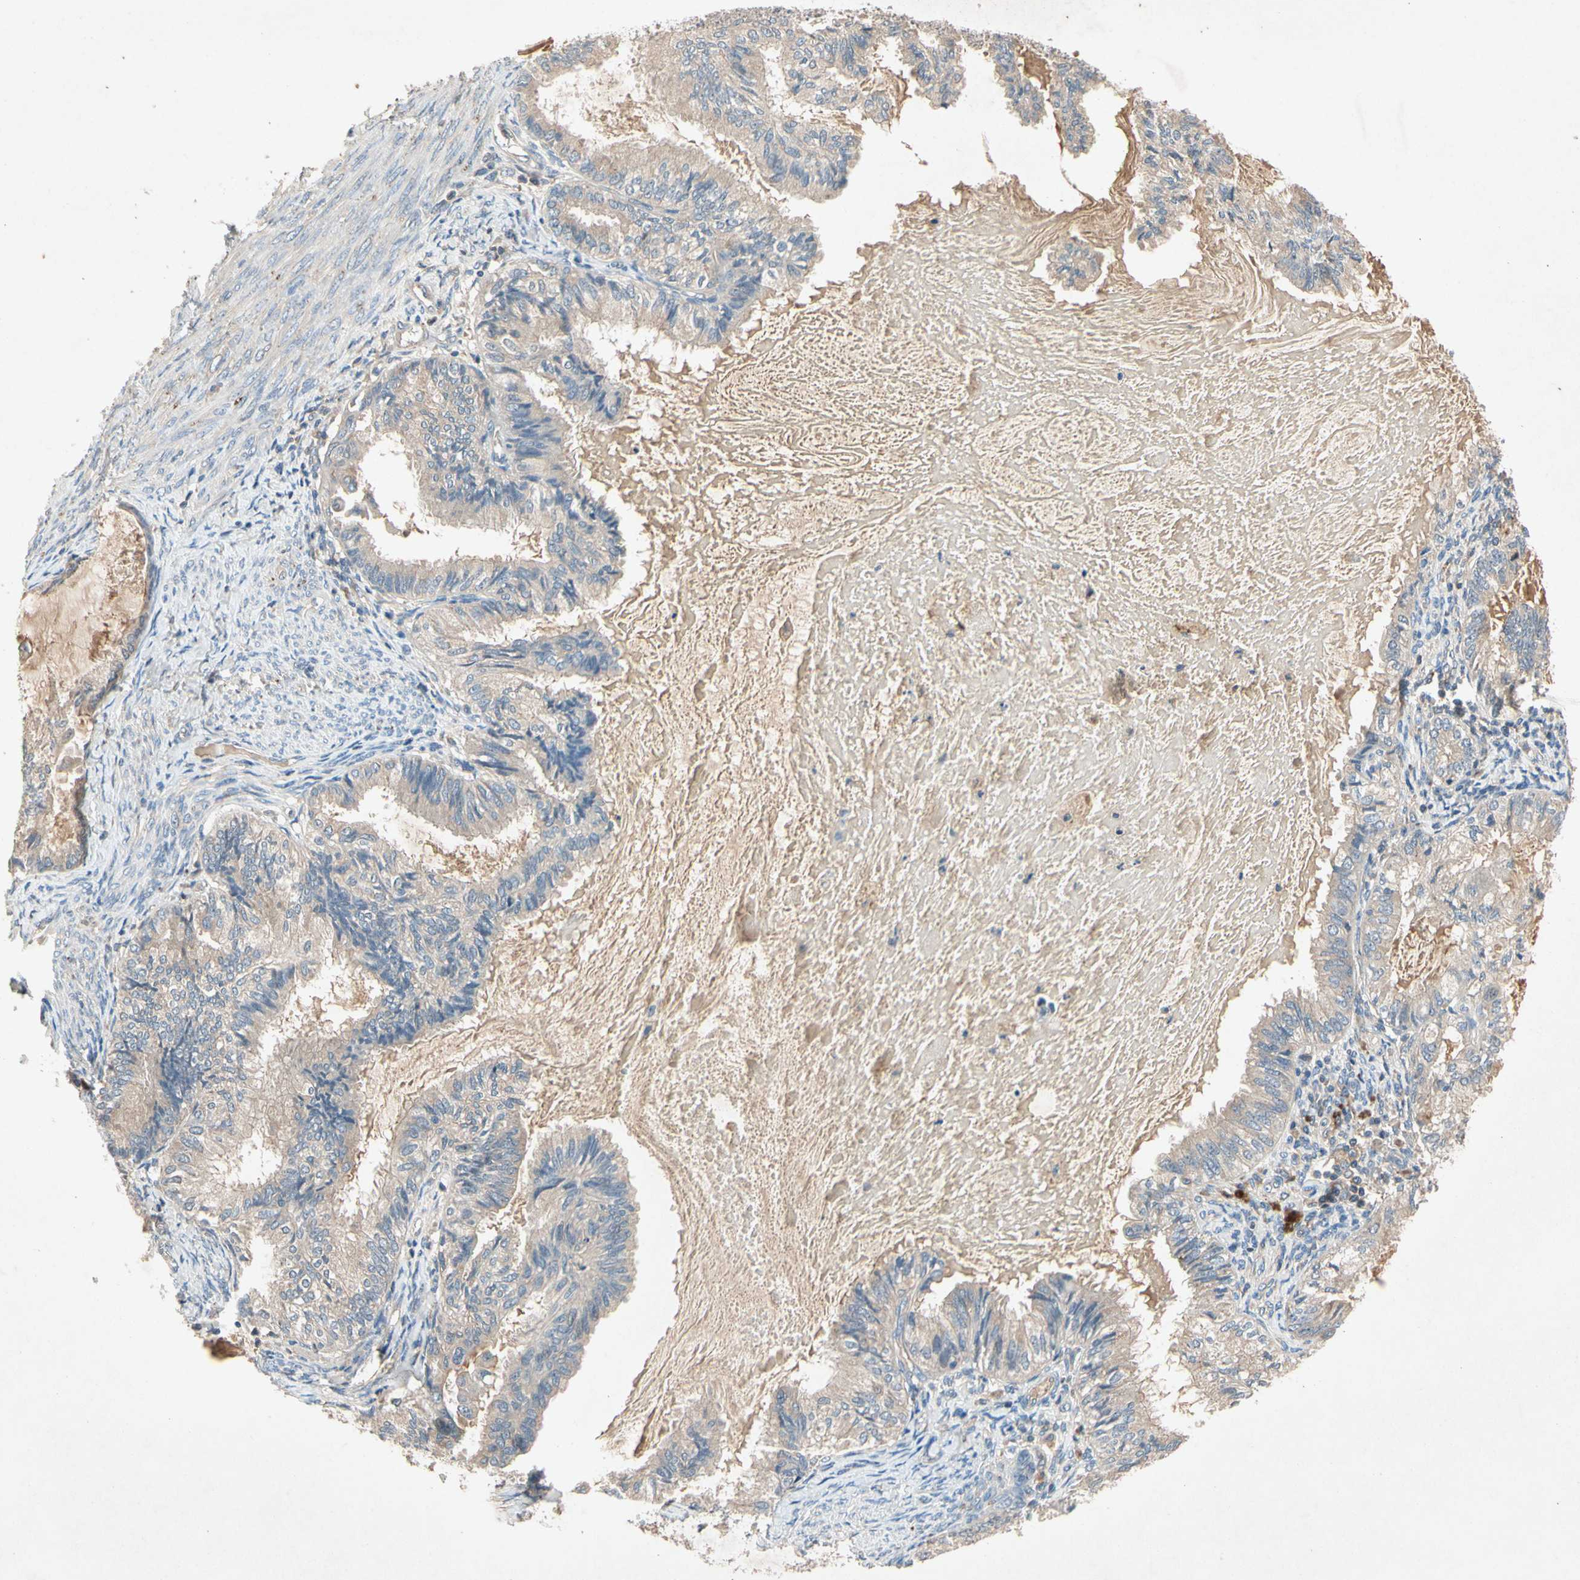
{"staining": {"intensity": "weak", "quantity": "25%-75%", "location": "cytoplasmic/membranous"}, "tissue": "cervical cancer", "cell_type": "Tumor cells", "image_type": "cancer", "snomed": [{"axis": "morphology", "description": "Normal tissue, NOS"}, {"axis": "morphology", "description": "Adenocarcinoma, NOS"}, {"axis": "topography", "description": "Cervix"}, {"axis": "topography", "description": "Endometrium"}], "caption": "This photomicrograph exhibits immunohistochemistry staining of adenocarcinoma (cervical), with low weak cytoplasmic/membranous staining in approximately 25%-75% of tumor cells.", "gene": "IL1RL1", "patient": {"sex": "female", "age": 86}}